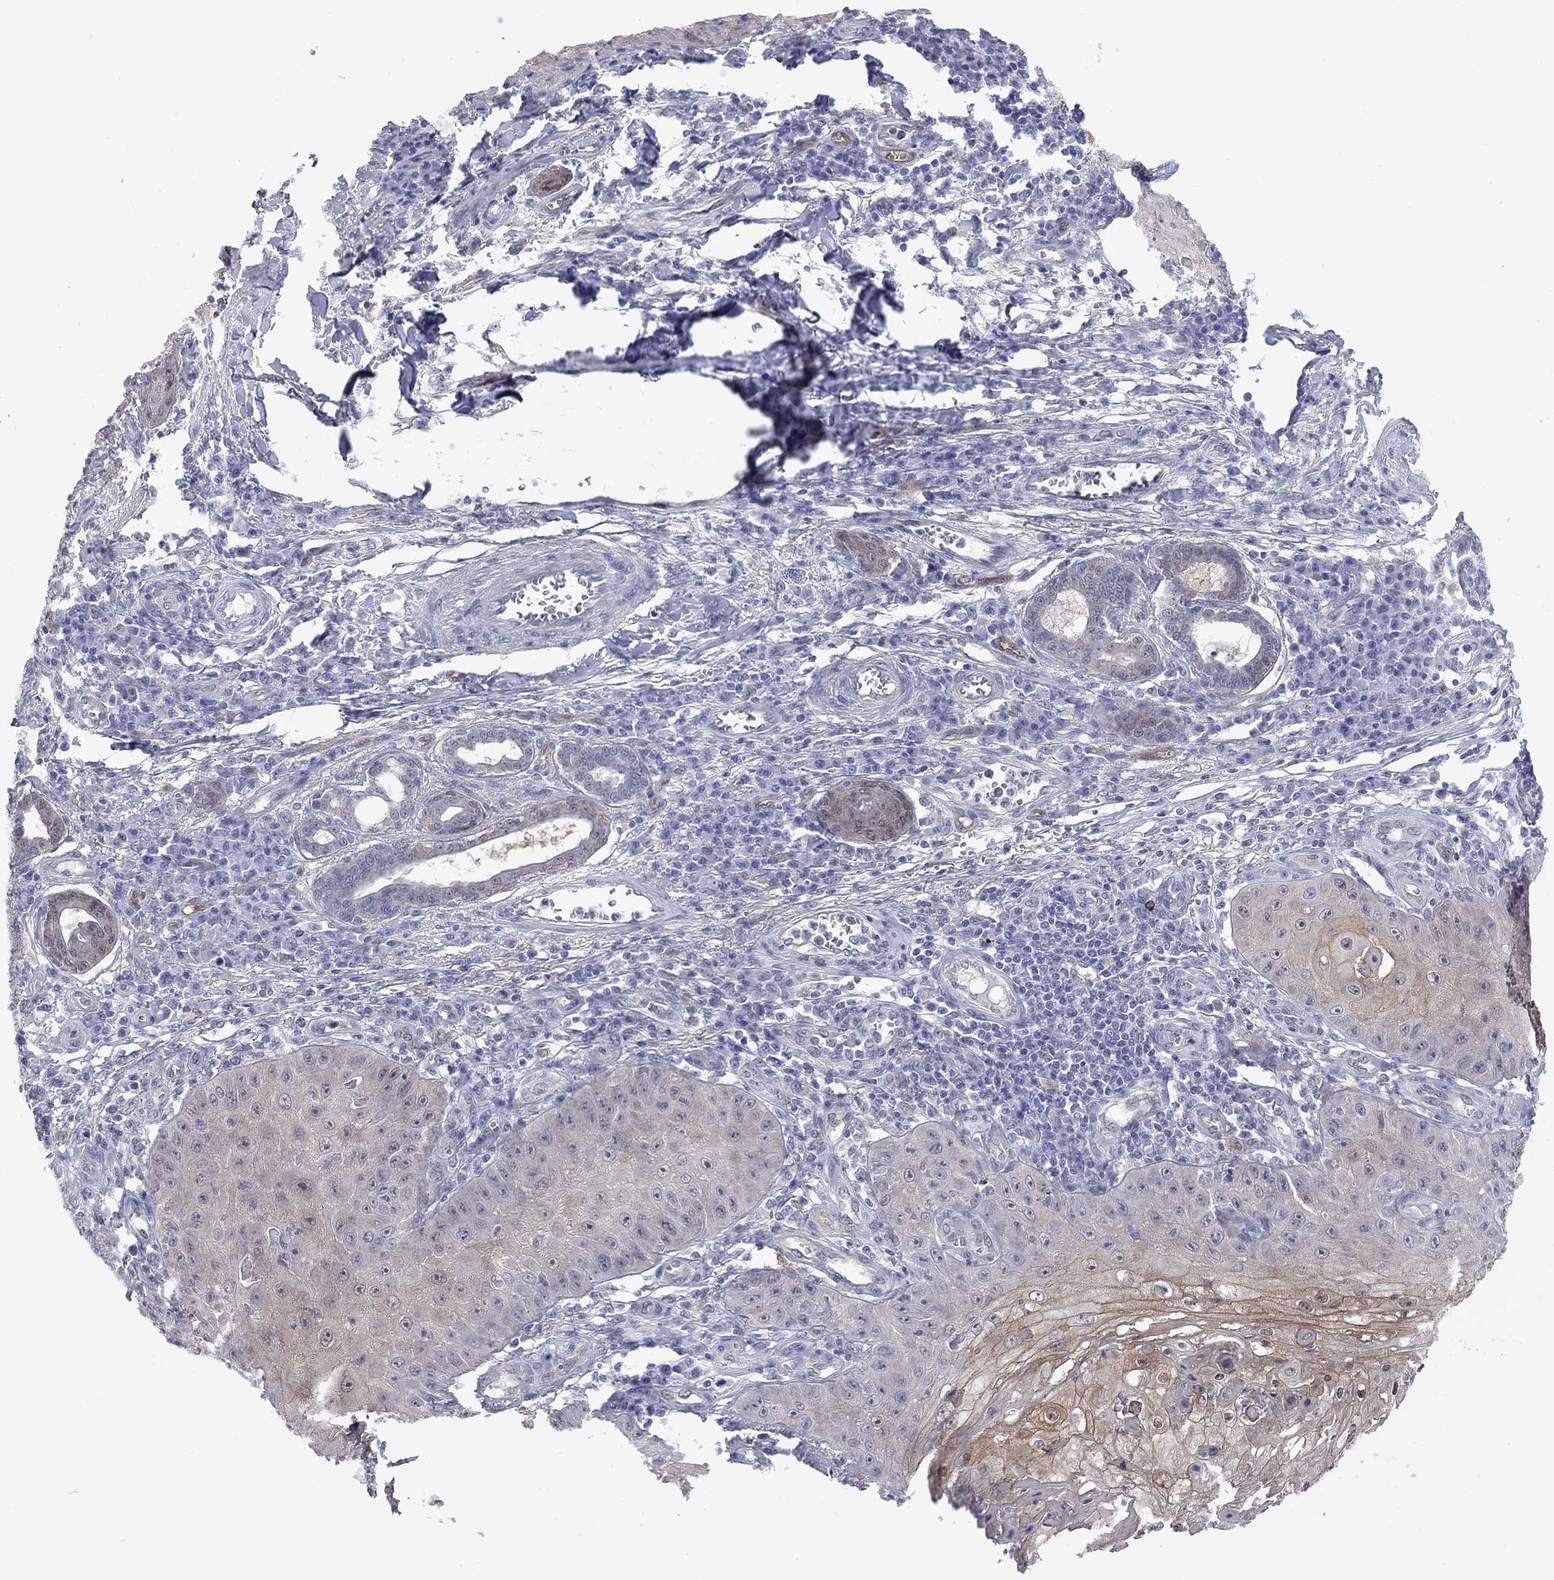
{"staining": {"intensity": "weak", "quantity": "25%-75%", "location": "cytoplasmic/membranous"}, "tissue": "skin cancer", "cell_type": "Tumor cells", "image_type": "cancer", "snomed": [{"axis": "morphology", "description": "Squamous cell carcinoma, NOS"}, {"axis": "topography", "description": "Skin"}], "caption": "A brown stain shows weak cytoplasmic/membranous staining of a protein in human skin squamous cell carcinoma tumor cells.", "gene": "CTNNBIP1", "patient": {"sex": "male", "age": 70}}